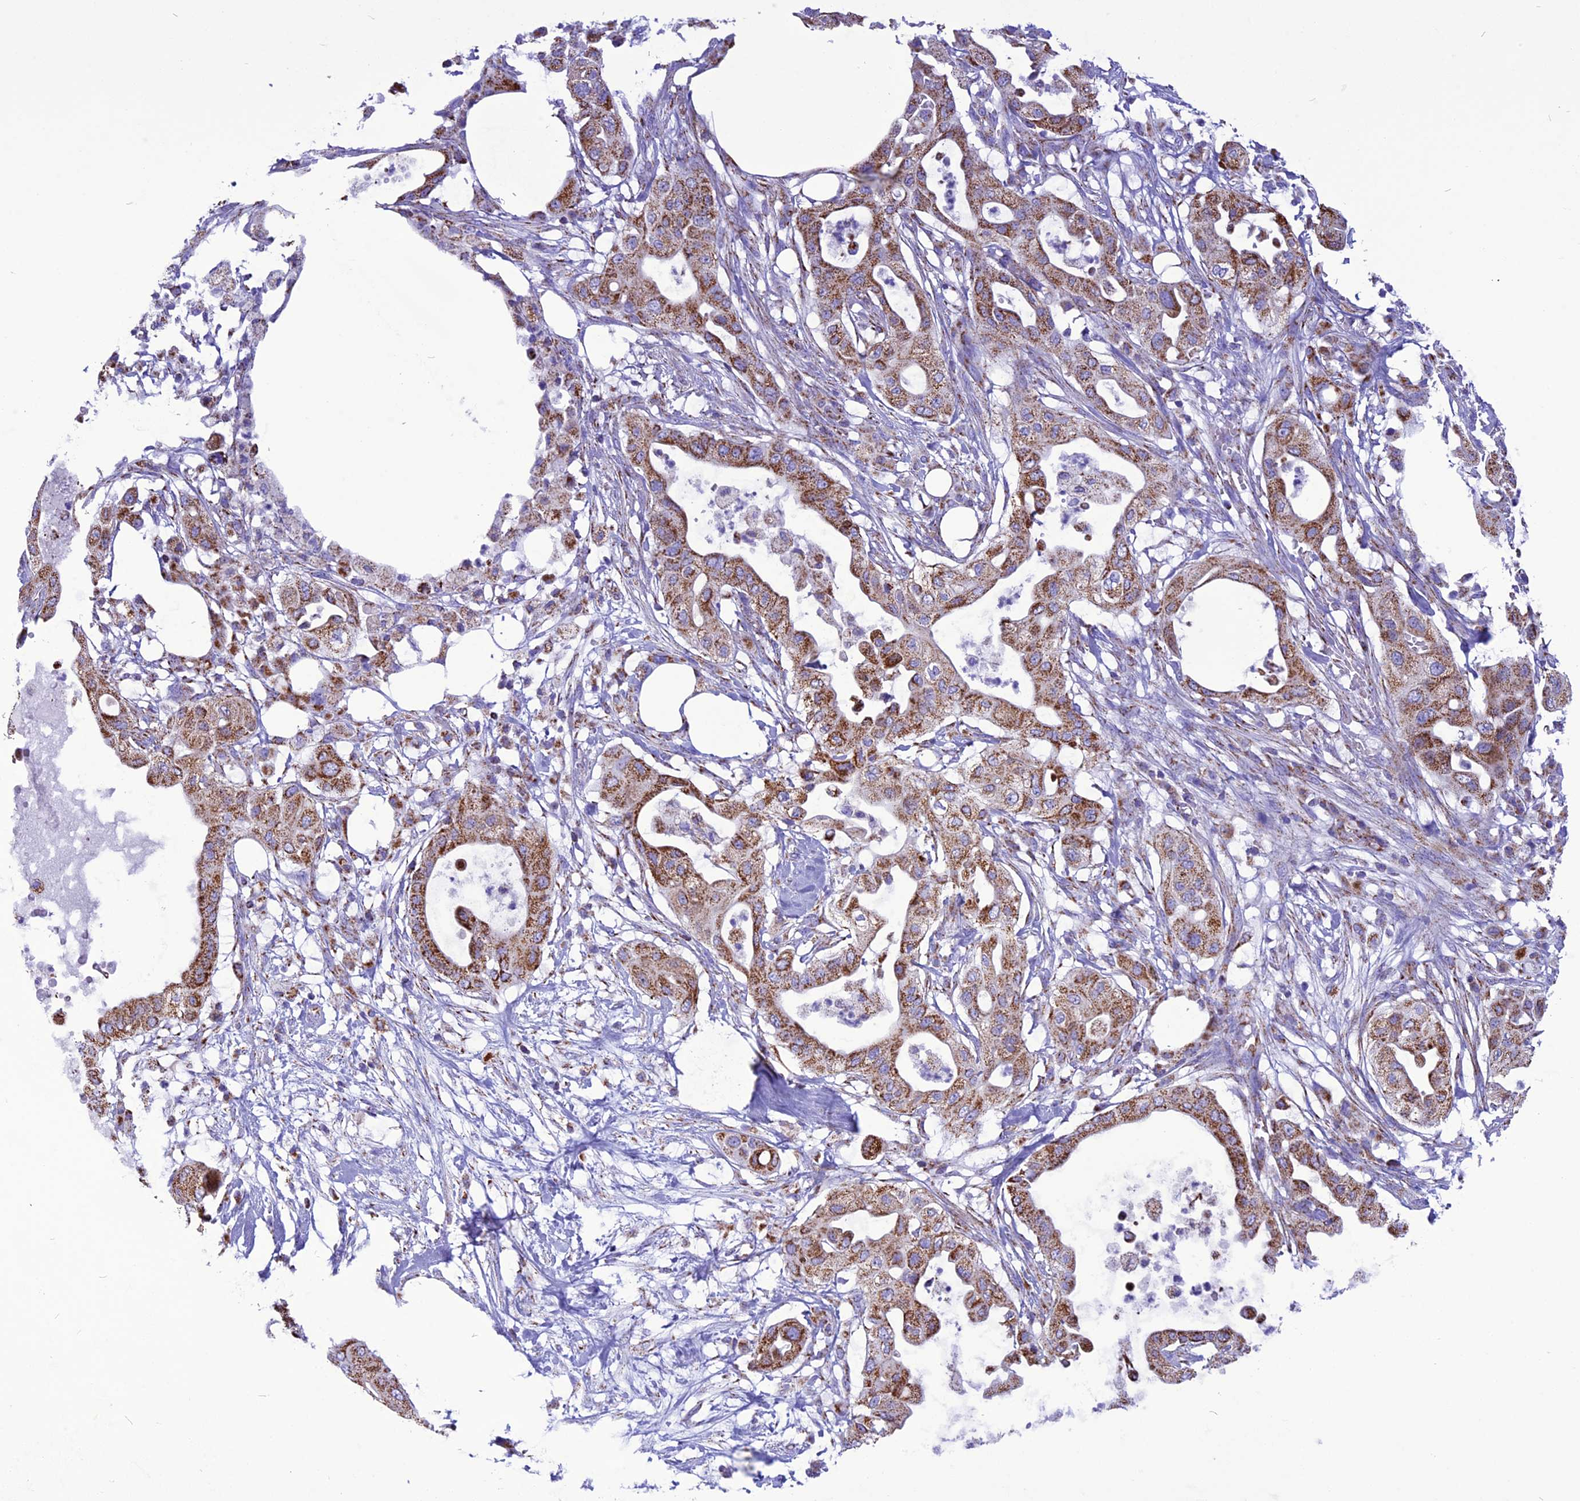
{"staining": {"intensity": "moderate", "quantity": ">75%", "location": "cytoplasmic/membranous"}, "tissue": "pancreatic cancer", "cell_type": "Tumor cells", "image_type": "cancer", "snomed": [{"axis": "morphology", "description": "Adenocarcinoma, NOS"}, {"axis": "topography", "description": "Pancreas"}], "caption": "Pancreatic cancer (adenocarcinoma) was stained to show a protein in brown. There is medium levels of moderate cytoplasmic/membranous staining in approximately >75% of tumor cells.", "gene": "ICA1L", "patient": {"sex": "male", "age": 68}}